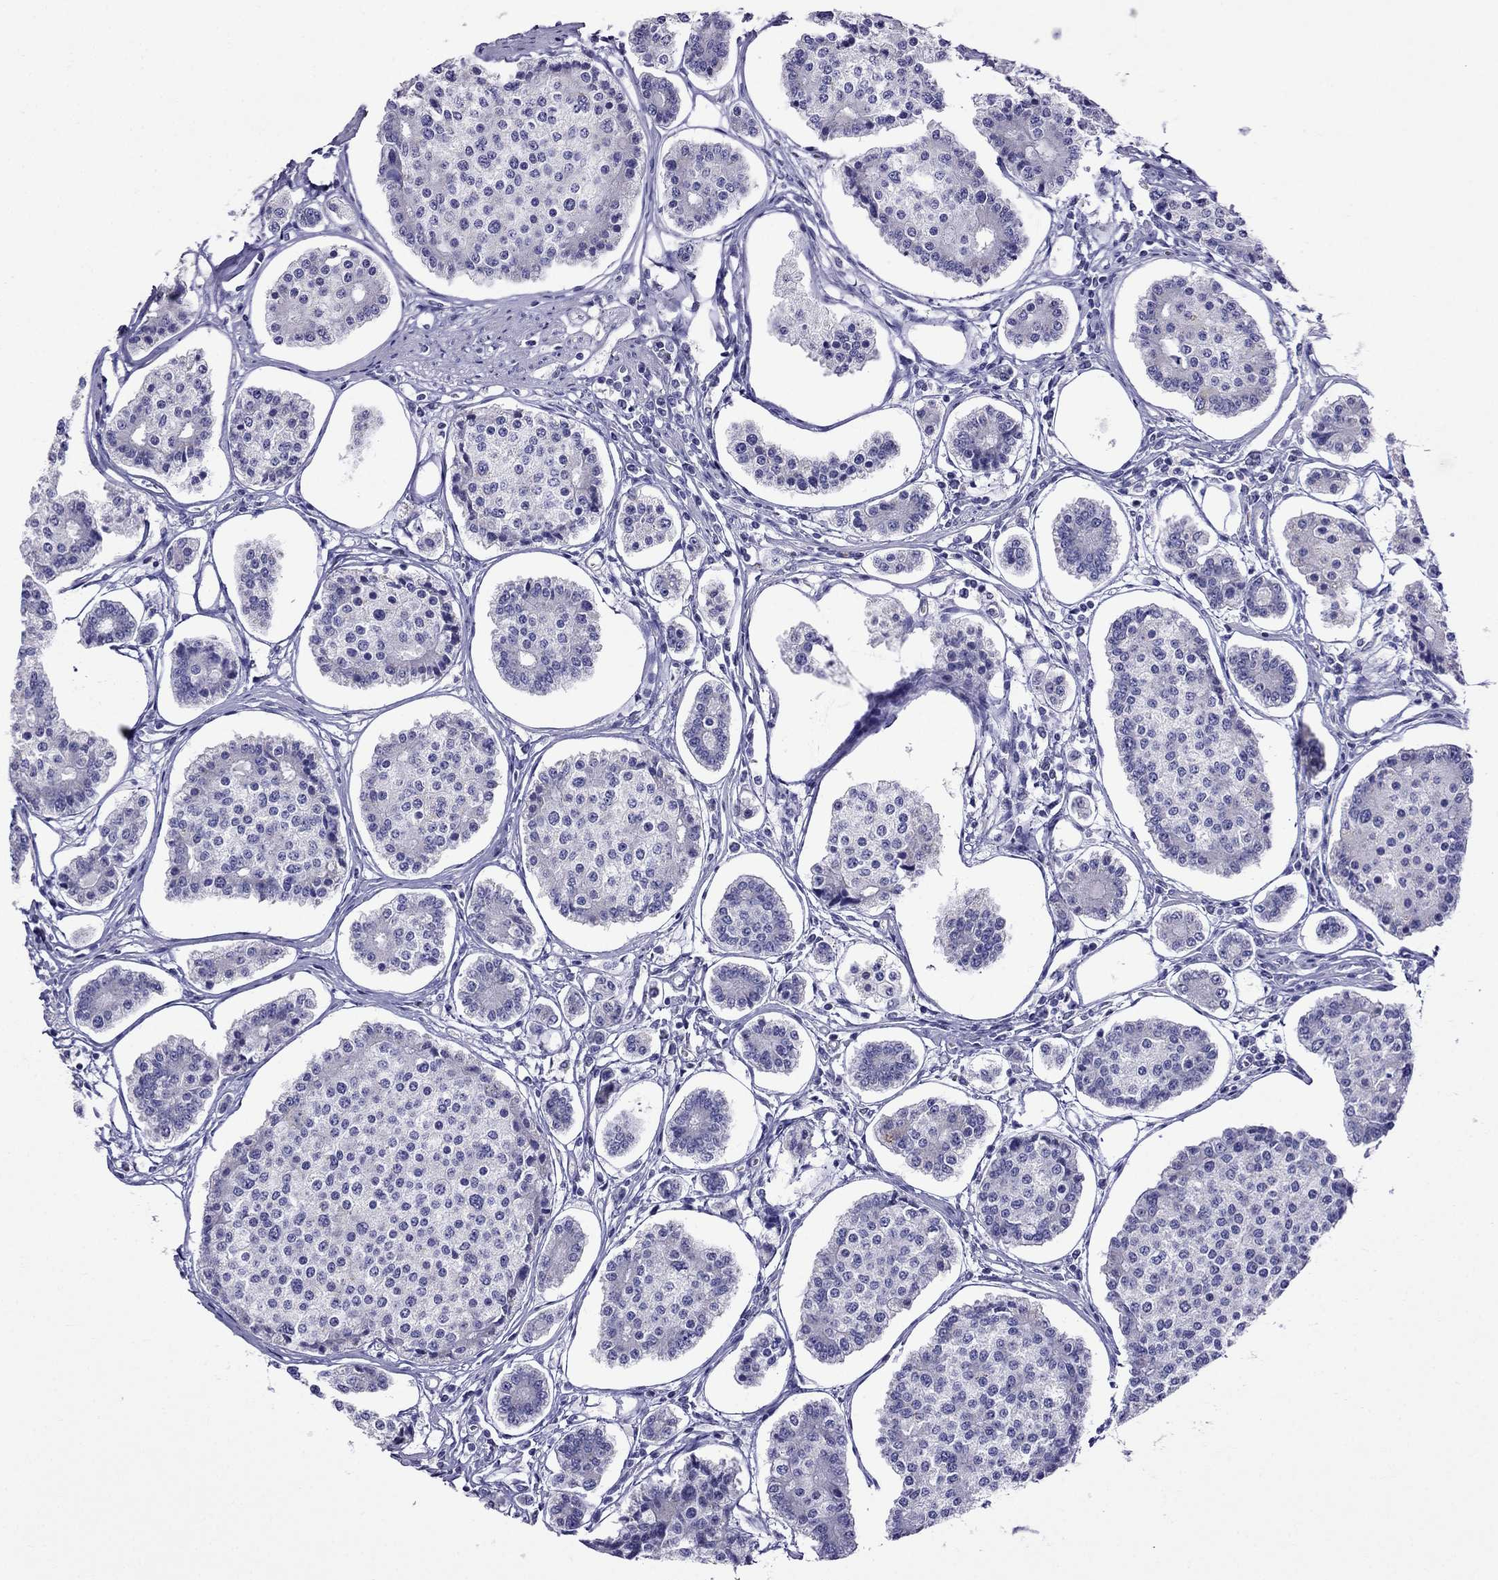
{"staining": {"intensity": "negative", "quantity": "none", "location": "none"}, "tissue": "carcinoid", "cell_type": "Tumor cells", "image_type": "cancer", "snomed": [{"axis": "morphology", "description": "Carcinoid, malignant, NOS"}, {"axis": "topography", "description": "Small intestine"}], "caption": "IHC of human carcinoid reveals no expression in tumor cells.", "gene": "TDRD1", "patient": {"sex": "female", "age": 65}}